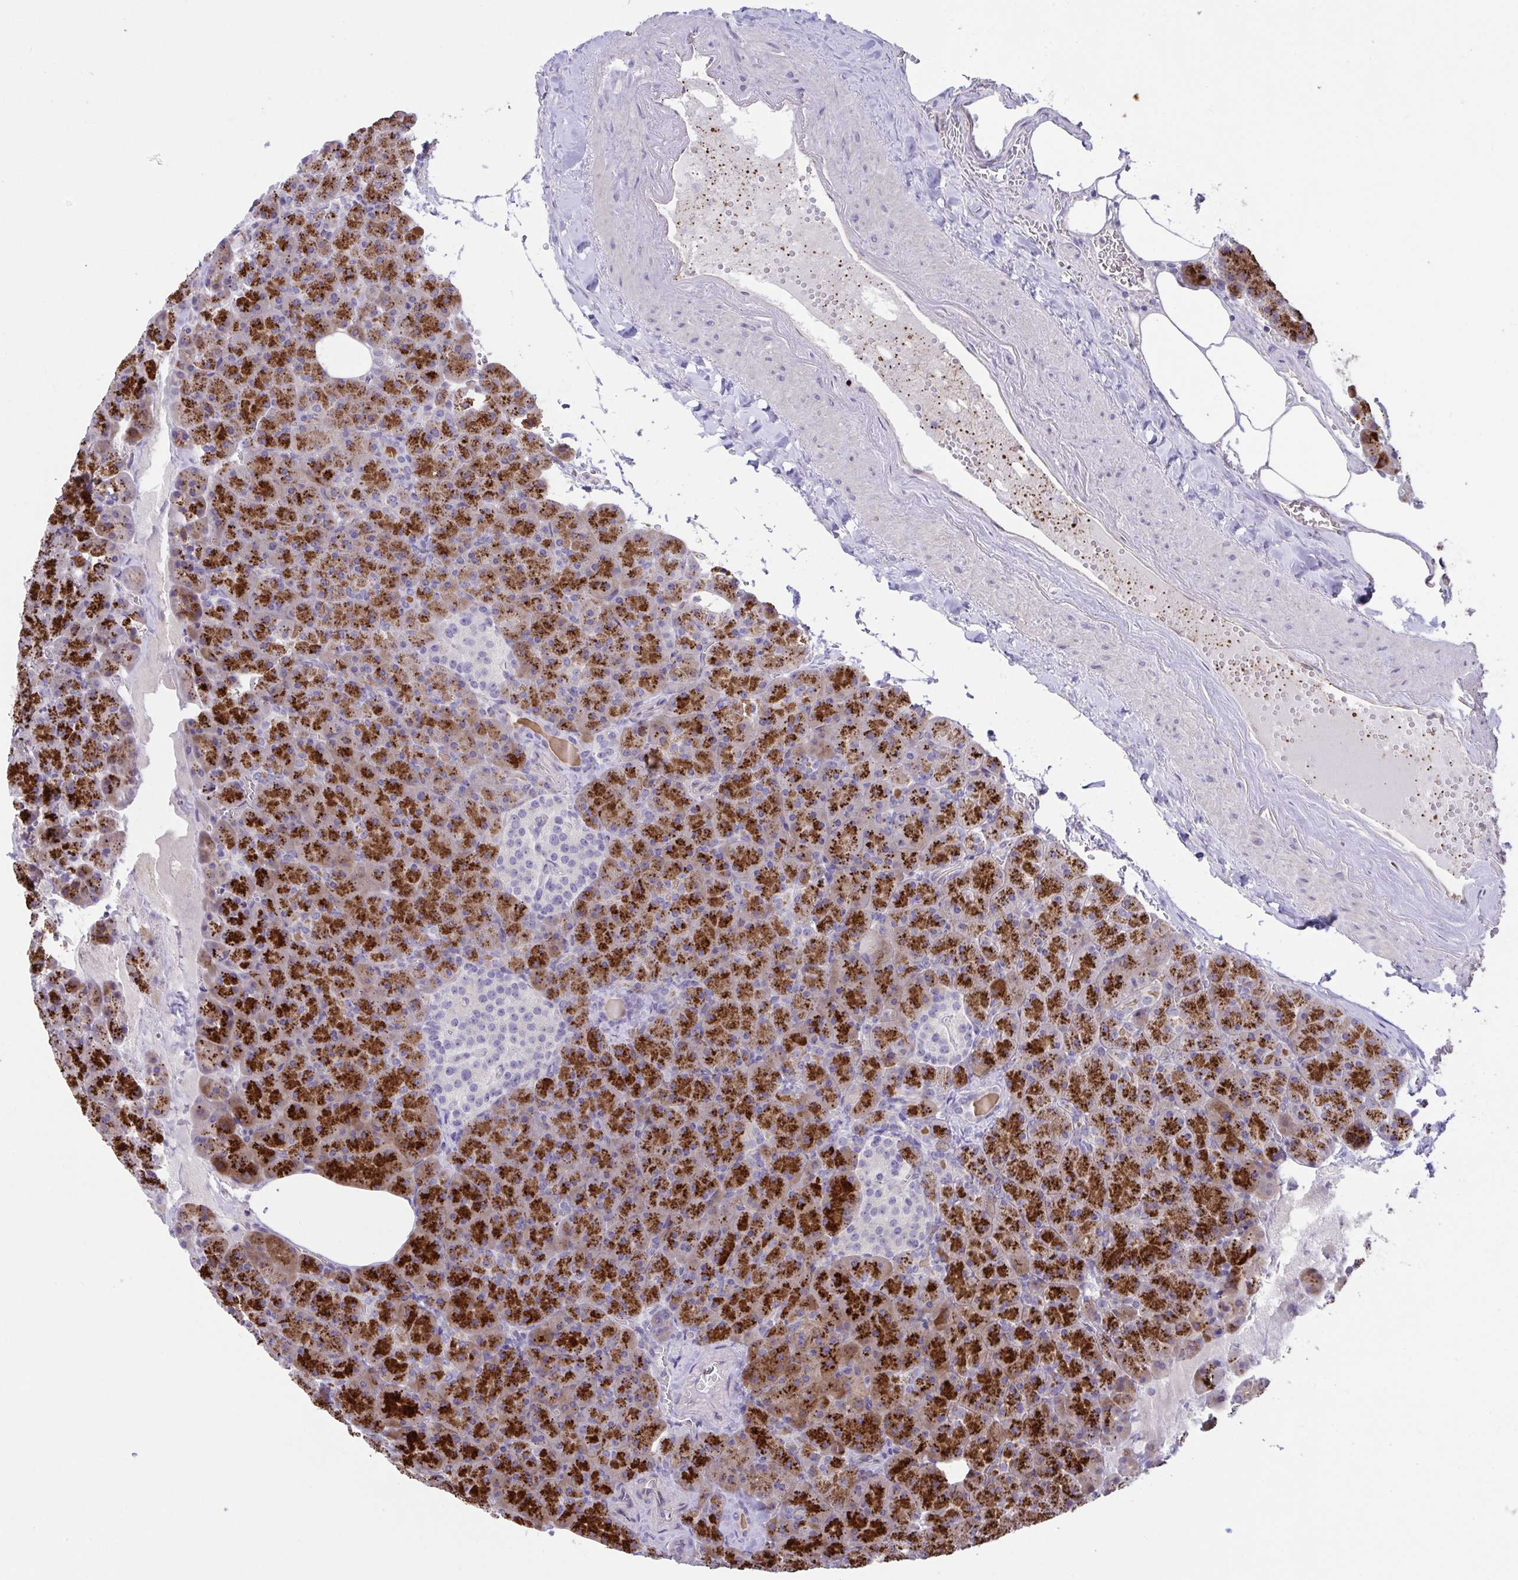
{"staining": {"intensity": "strong", "quantity": "25%-75%", "location": "cytoplasmic/membranous"}, "tissue": "pancreas", "cell_type": "Exocrine glandular cells", "image_type": "normal", "snomed": [{"axis": "morphology", "description": "Normal tissue, NOS"}, {"axis": "topography", "description": "Pancreas"}], "caption": "This histopathology image displays unremarkable pancreas stained with IHC to label a protein in brown. The cytoplasmic/membranous of exocrine glandular cells show strong positivity for the protein. Nuclei are counter-stained blue.", "gene": "RHOXF1", "patient": {"sex": "female", "age": 74}}